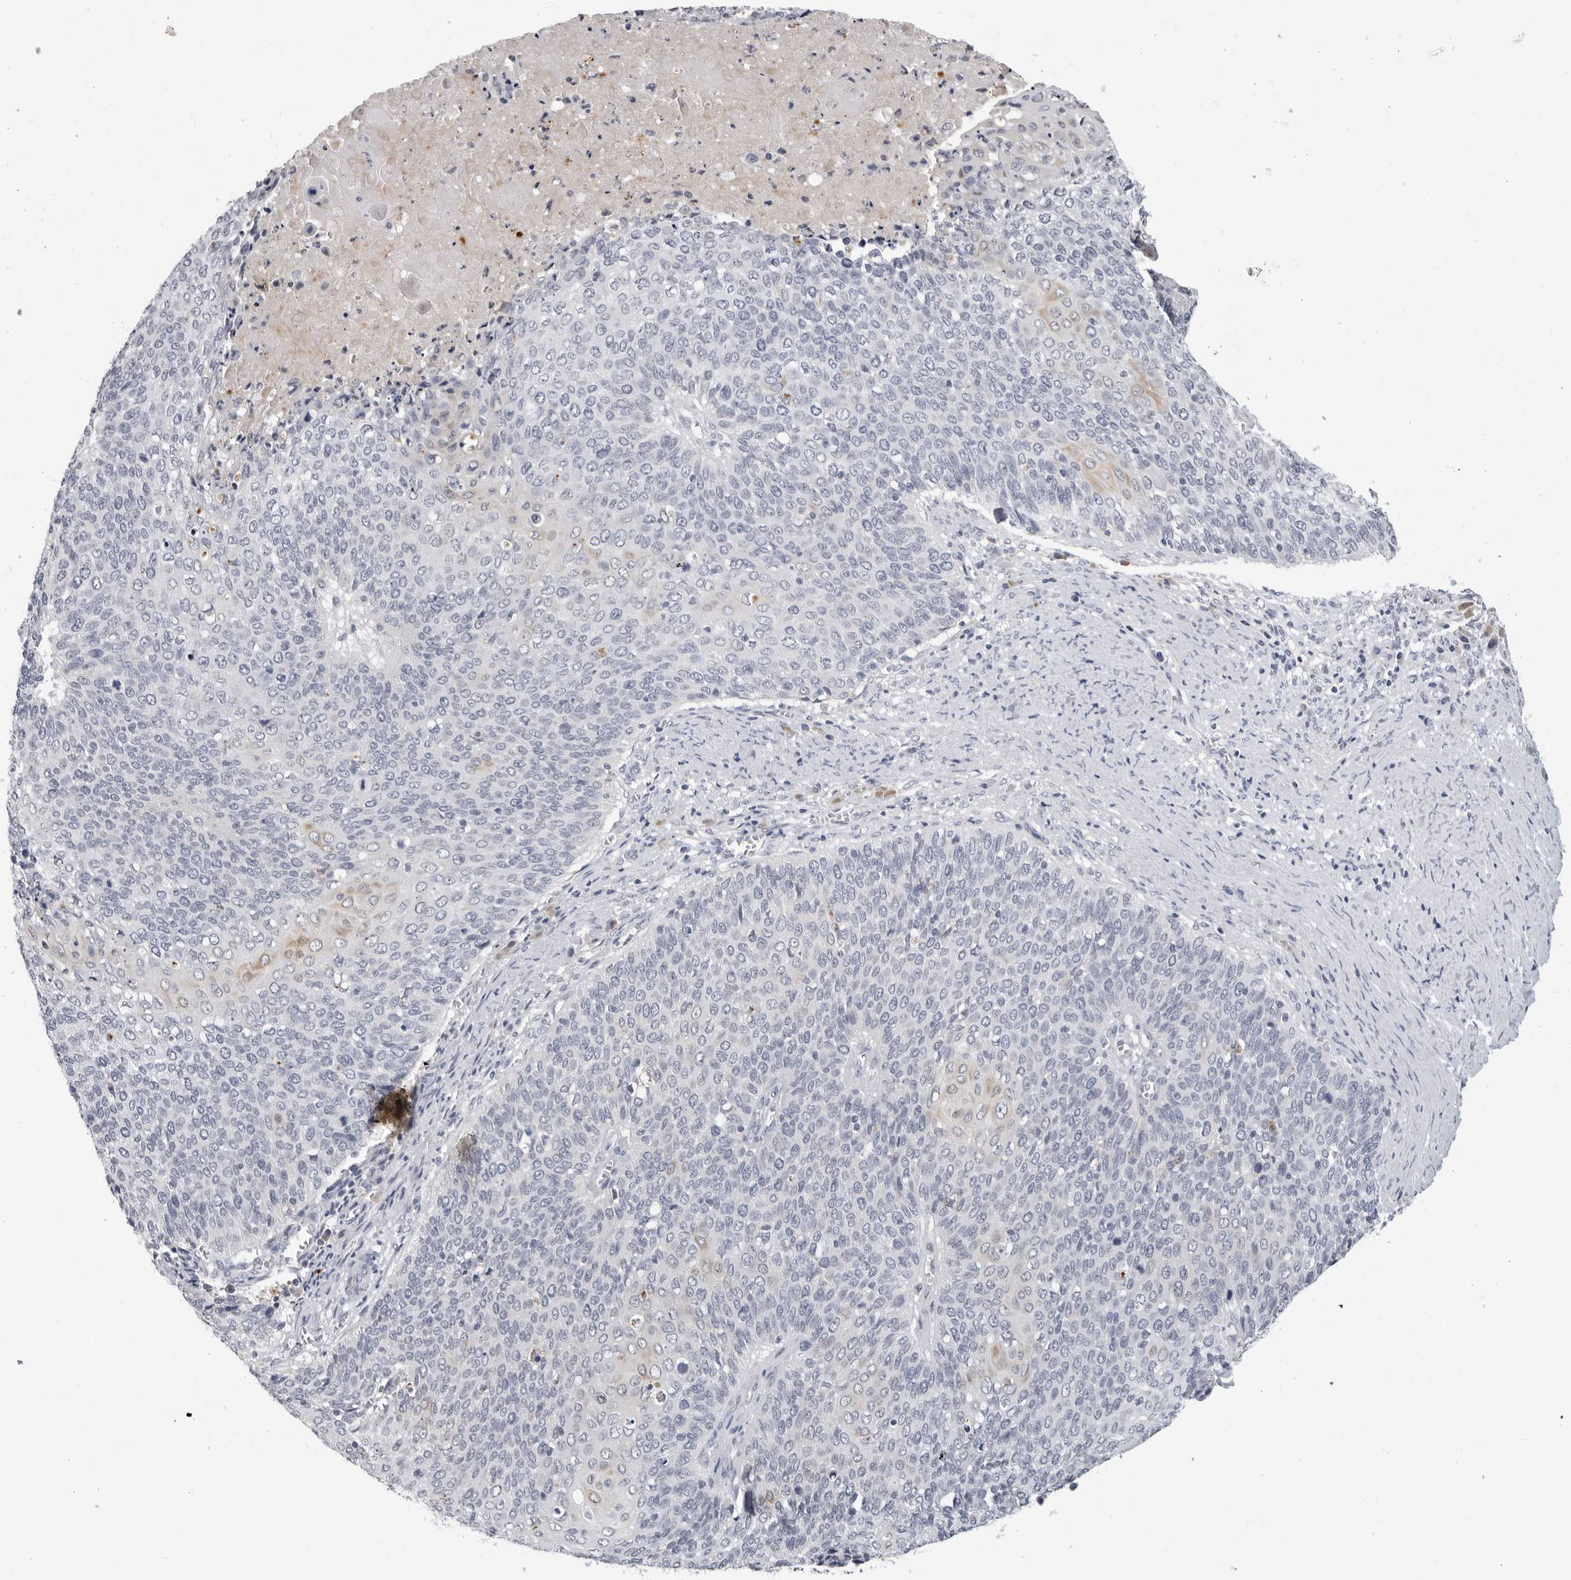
{"staining": {"intensity": "negative", "quantity": "none", "location": "none"}, "tissue": "cervical cancer", "cell_type": "Tumor cells", "image_type": "cancer", "snomed": [{"axis": "morphology", "description": "Squamous cell carcinoma, NOS"}, {"axis": "topography", "description": "Cervix"}], "caption": "This histopathology image is of cervical squamous cell carcinoma stained with immunohistochemistry to label a protein in brown with the nuclei are counter-stained blue. There is no positivity in tumor cells.", "gene": "ZNF502", "patient": {"sex": "female", "age": 39}}